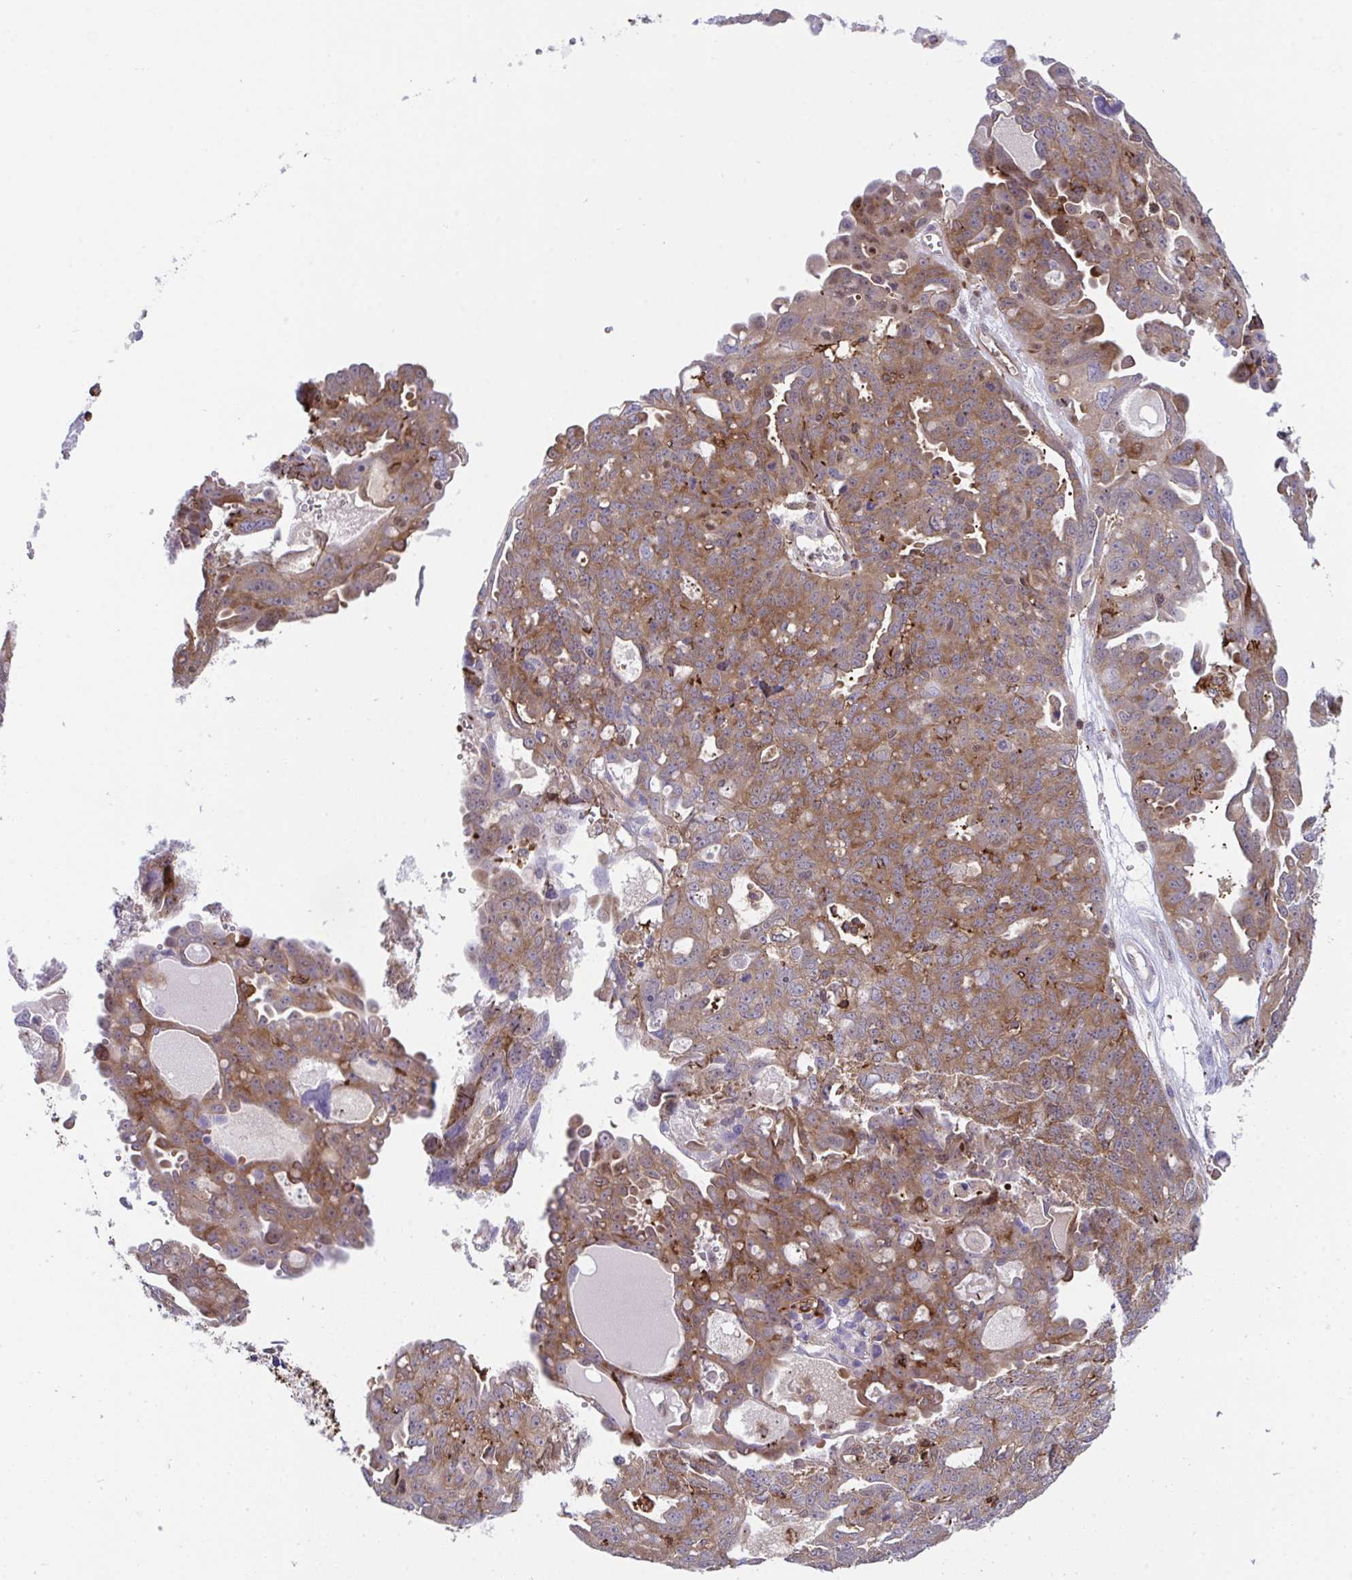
{"staining": {"intensity": "moderate", "quantity": ">75%", "location": "cytoplasmic/membranous"}, "tissue": "ovarian cancer", "cell_type": "Tumor cells", "image_type": "cancer", "snomed": [{"axis": "morphology", "description": "Carcinoma, endometroid"}, {"axis": "topography", "description": "Ovary"}], "caption": "This photomicrograph reveals immunohistochemistry staining of ovarian endometroid carcinoma, with medium moderate cytoplasmic/membranous staining in about >75% of tumor cells.", "gene": "PPIH", "patient": {"sex": "female", "age": 70}}